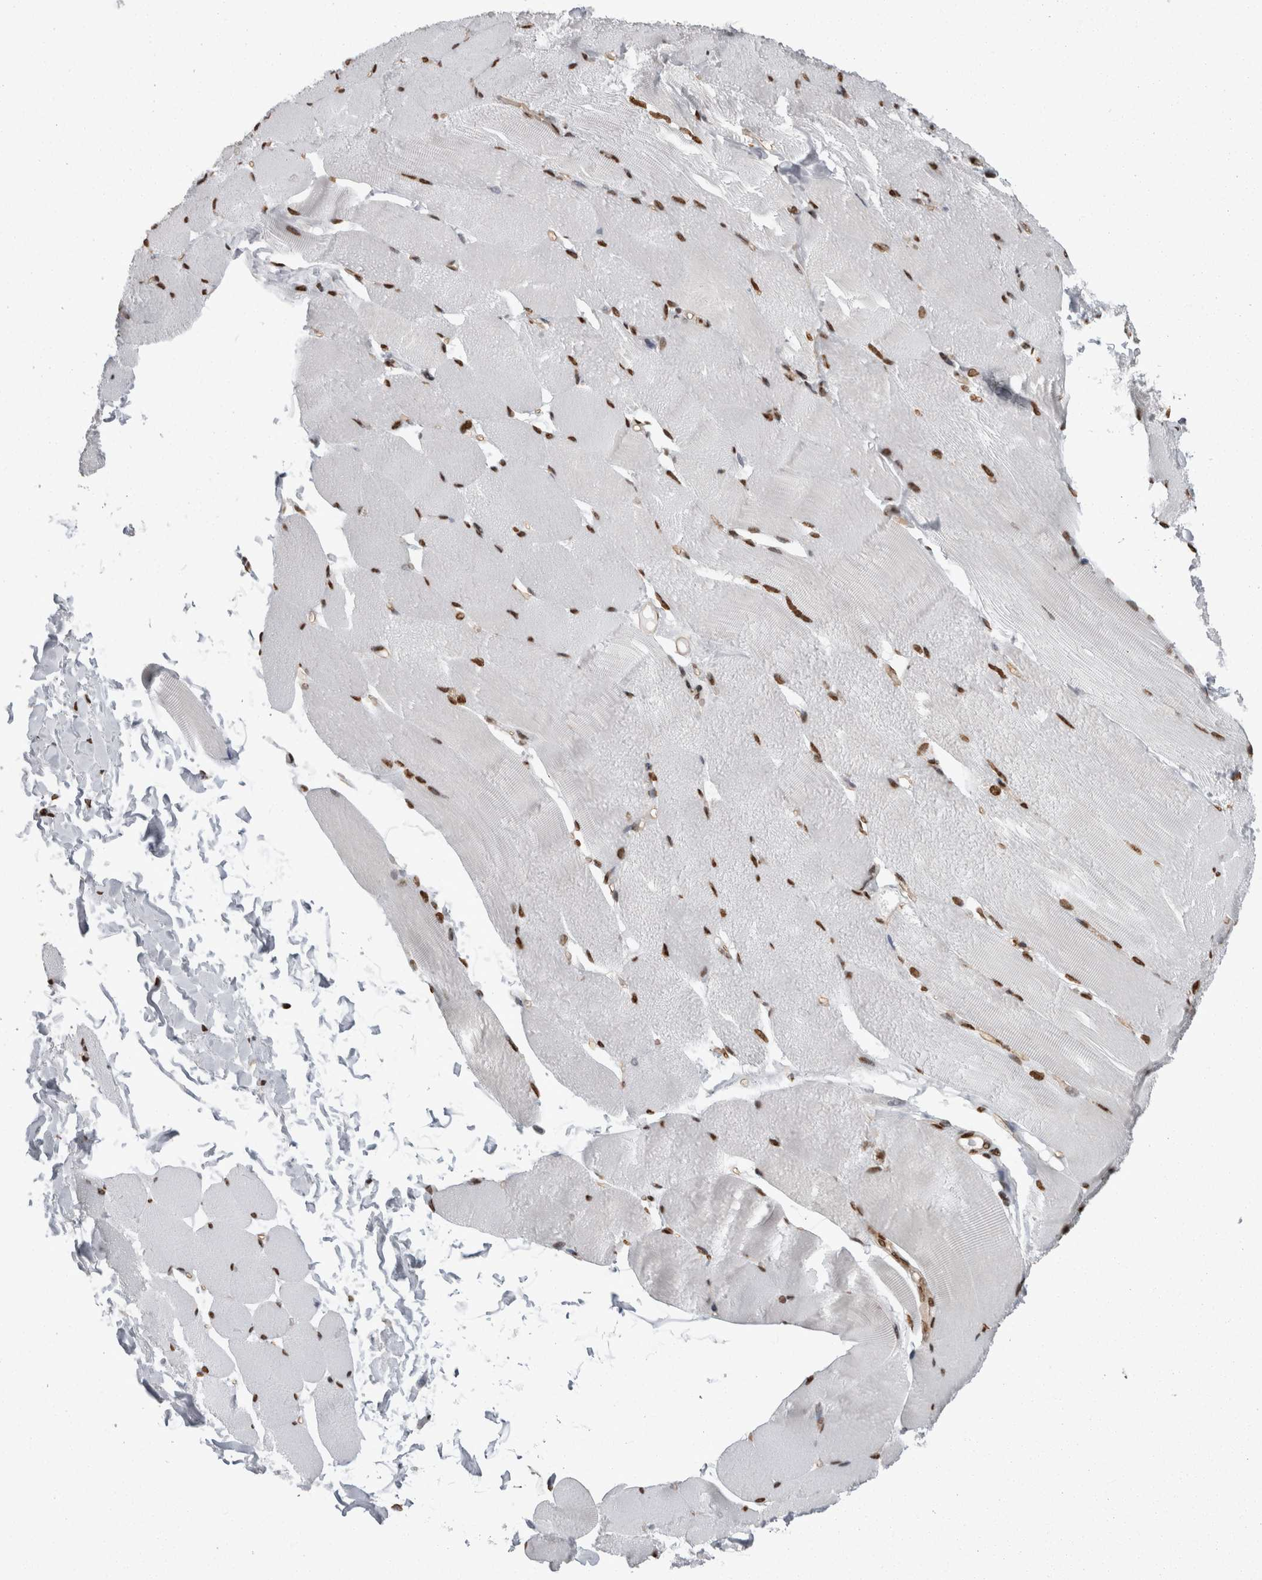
{"staining": {"intensity": "moderate", "quantity": ">75%", "location": "nuclear"}, "tissue": "skeletal muscle", "cell_type": "Myocytes", "image_type": "normal", "snomed": [{"axis": "morphology", "description": "Normal tissue, NOS"}, {"axis": "topography", "description": "Skin"}, {"axis": "topography", "description": "Skeletal muscle"}], "caption": "Protein staining of unremarkable skeletal muscle demonstrates moderate nuclear positivity in about >75% of myocytes.", "gene": "HNRNPM", "patient": {"sex": "male", "age": 83}}